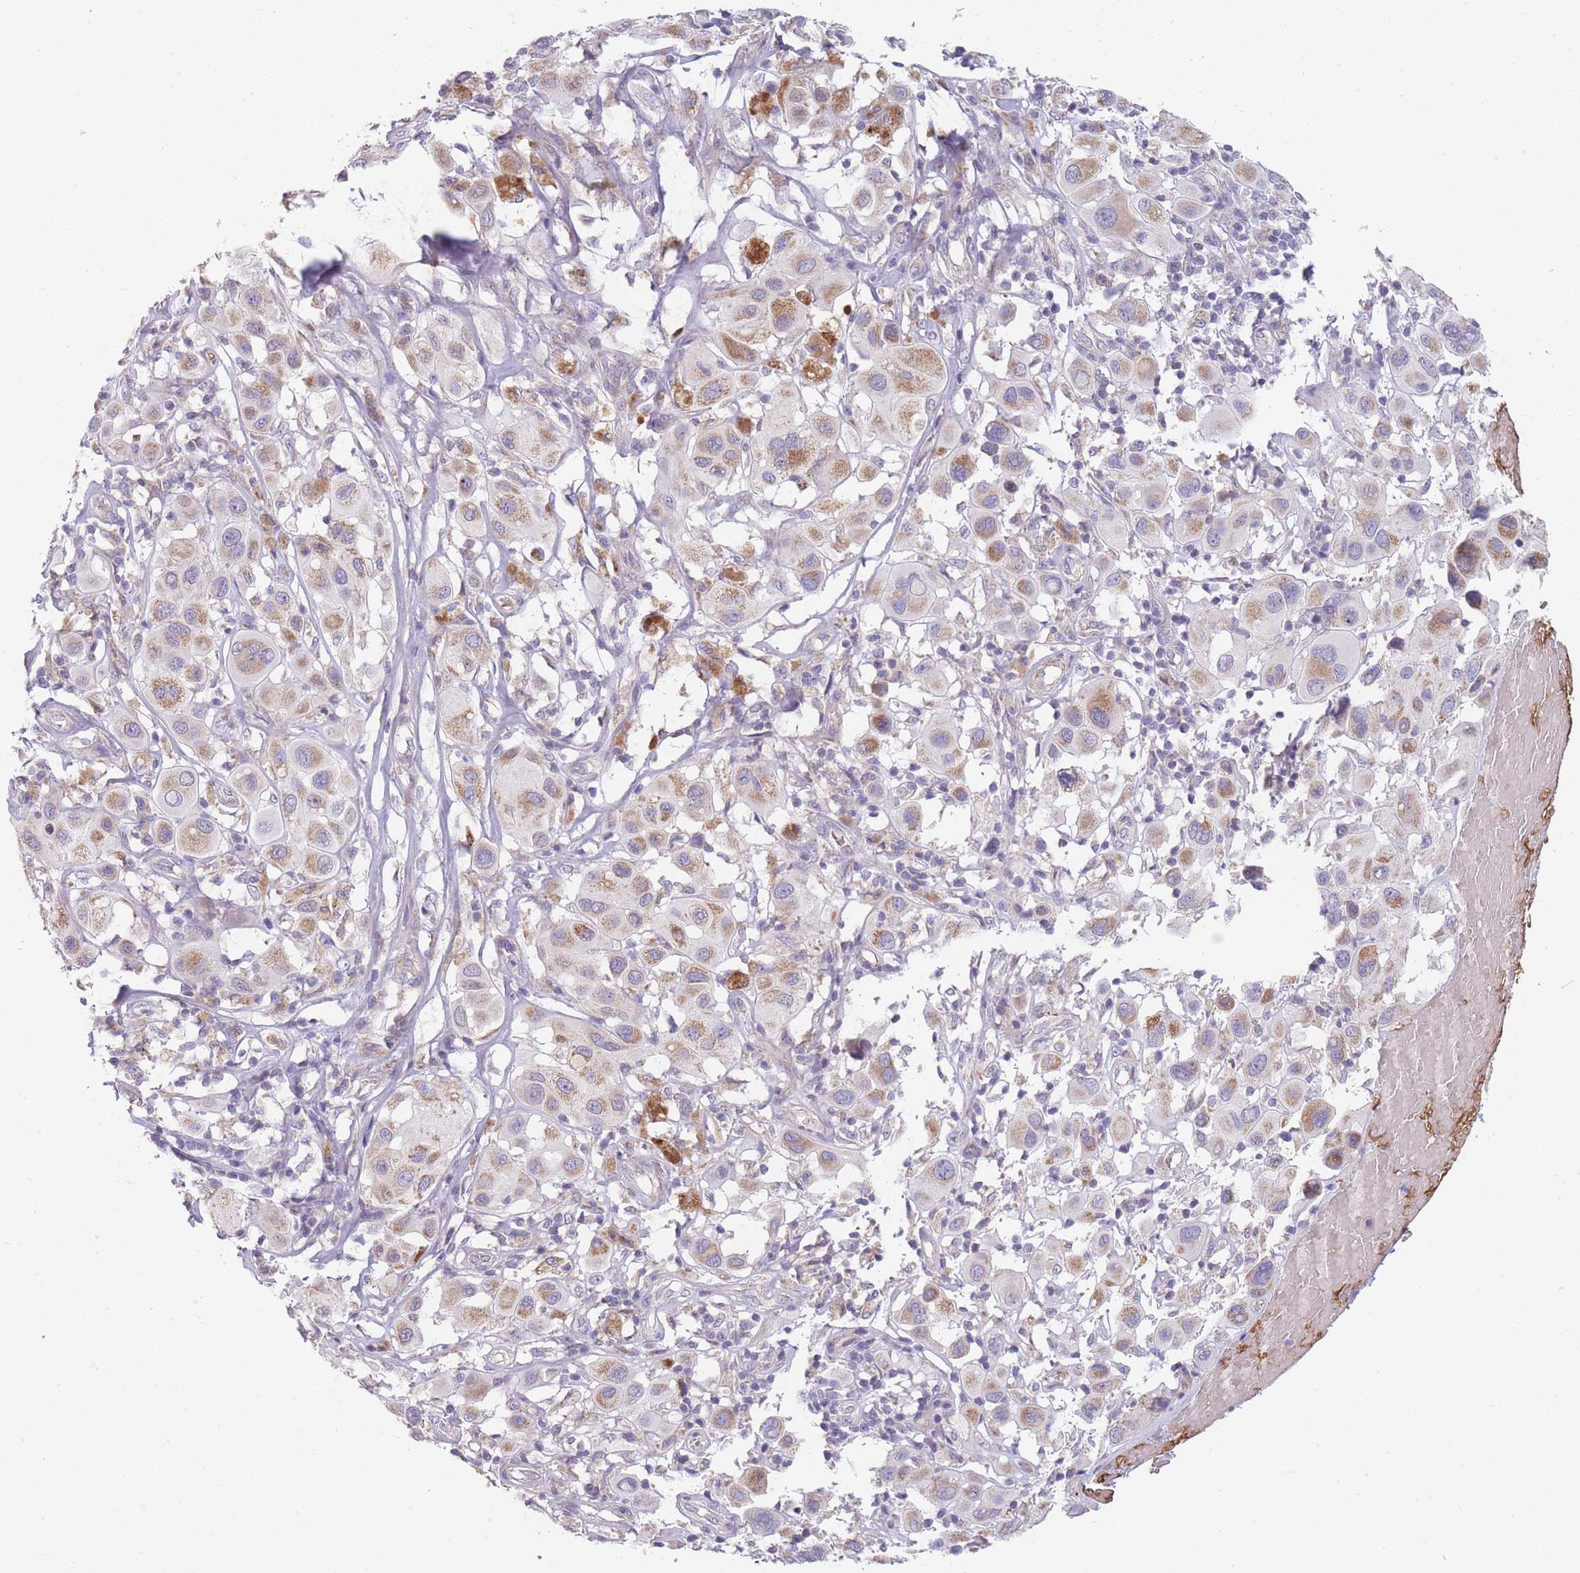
{"staining": {"intensity": "moderate", "quantity": "<25%", "location": "cytoplasmic/membranous"}, "tissue": "melanoma", "cell_type": "Tumor cells", "image_type": "cancer", "snomed": [{"axis": "morphology", "description": "Malignant melanoma, Metastatic site"}, {"axis": "topography", "description": "Skin"}], "caption": "A high-resolution image shows immunohistochemistry staining of malignant melanoma (metastatic site), which demonstrates moderate cytoplasmic/membranous staining in approximately <25% of tumor cells.", "gene": "SMPD4", "patient": {"sex": "male", "age": 41}}